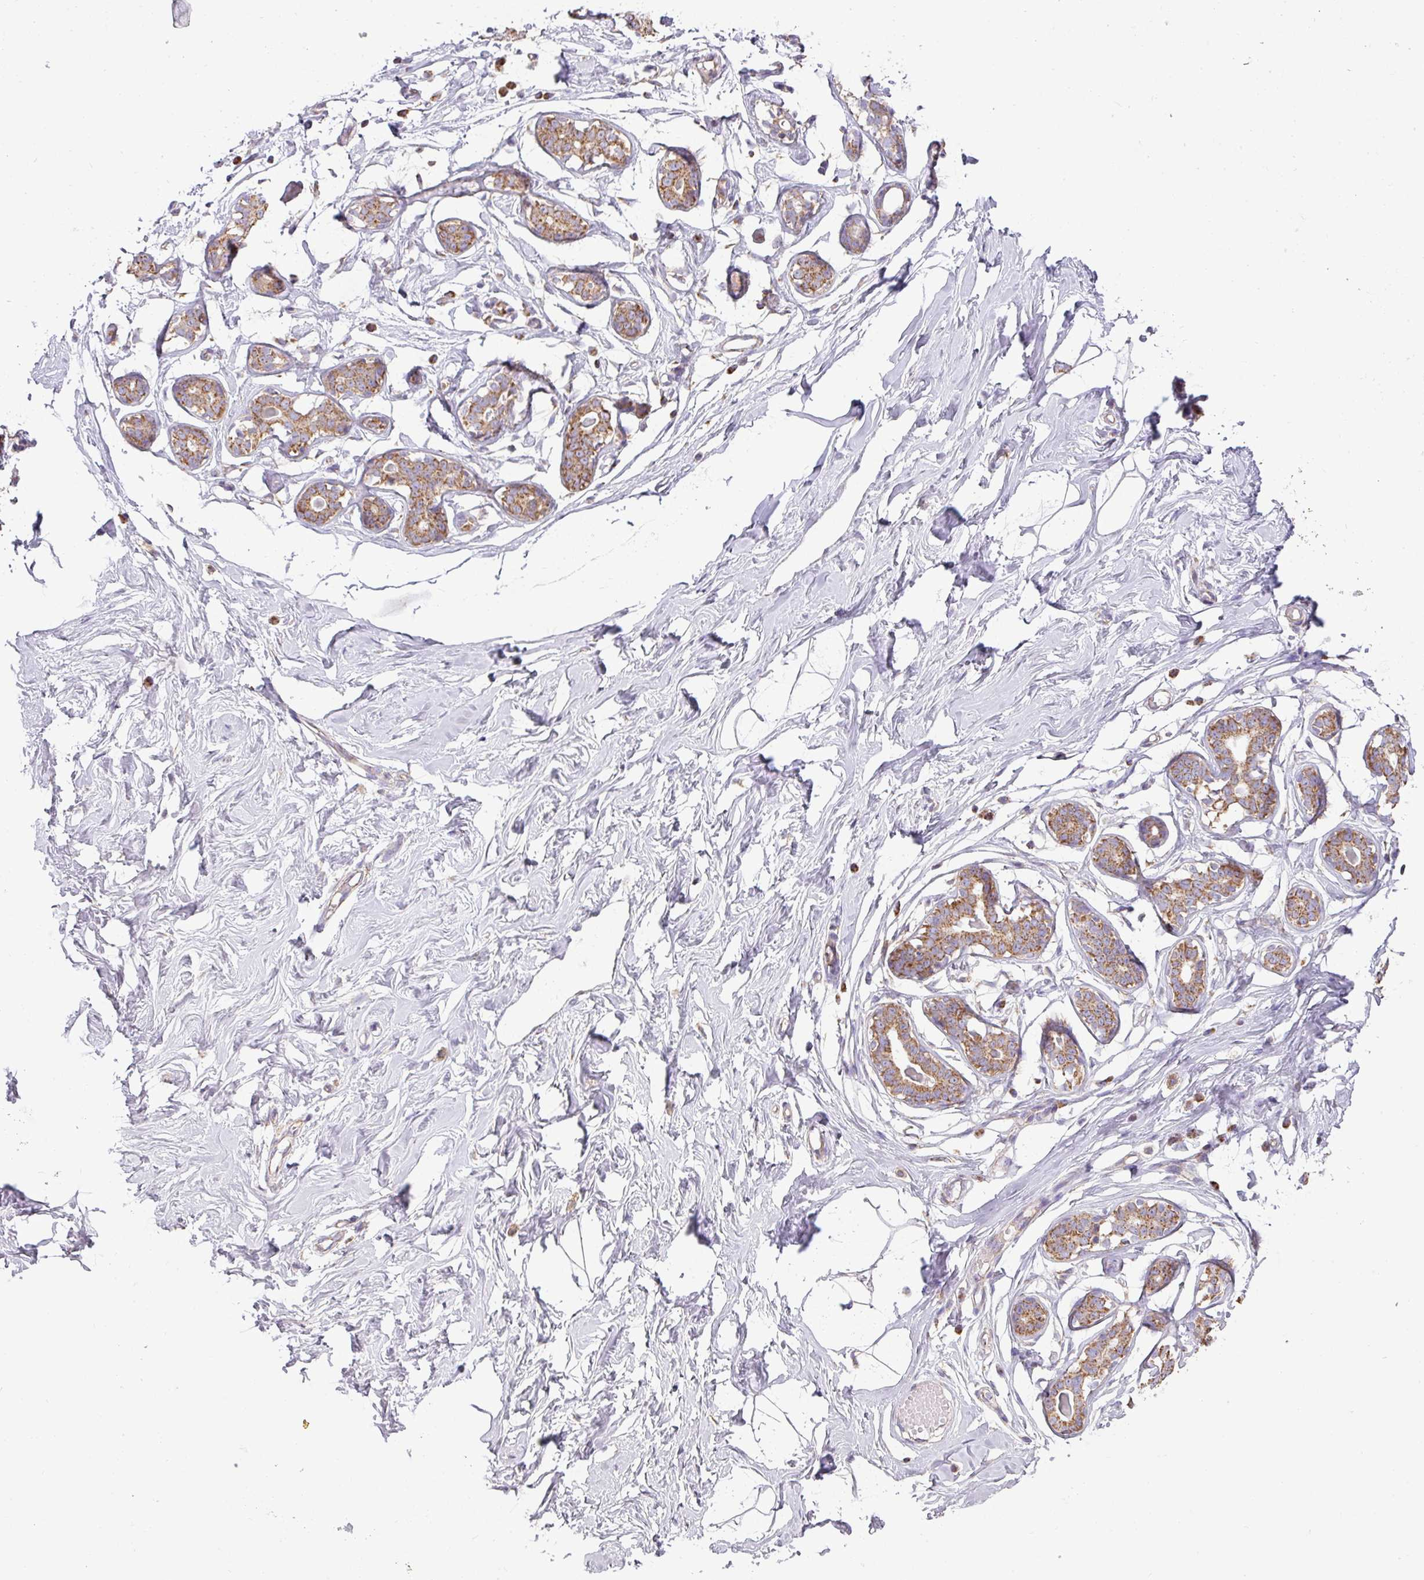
{"staining": {"intensity": "negative", "quantity": "none", "location": "none"}, "tissue": "breast", "cell_type": "Adipocytes", "image_type": "normal", "snomed": [{"axis": "morphology", "description": "Normal tissue, NOS"}, {"axis": "morphology", "description": "Adenoma, NOS"}, {"axis": "topography", "description": "Breast"}], "caption": "A histopathology image of human breast is negative for staining in adipocytes. (Brightfield microscopy of DAB immunohistochemistry (IHC) at high magnification).", "gene": "ZNF211", "patient": {"sex": "female", "age": 23}}